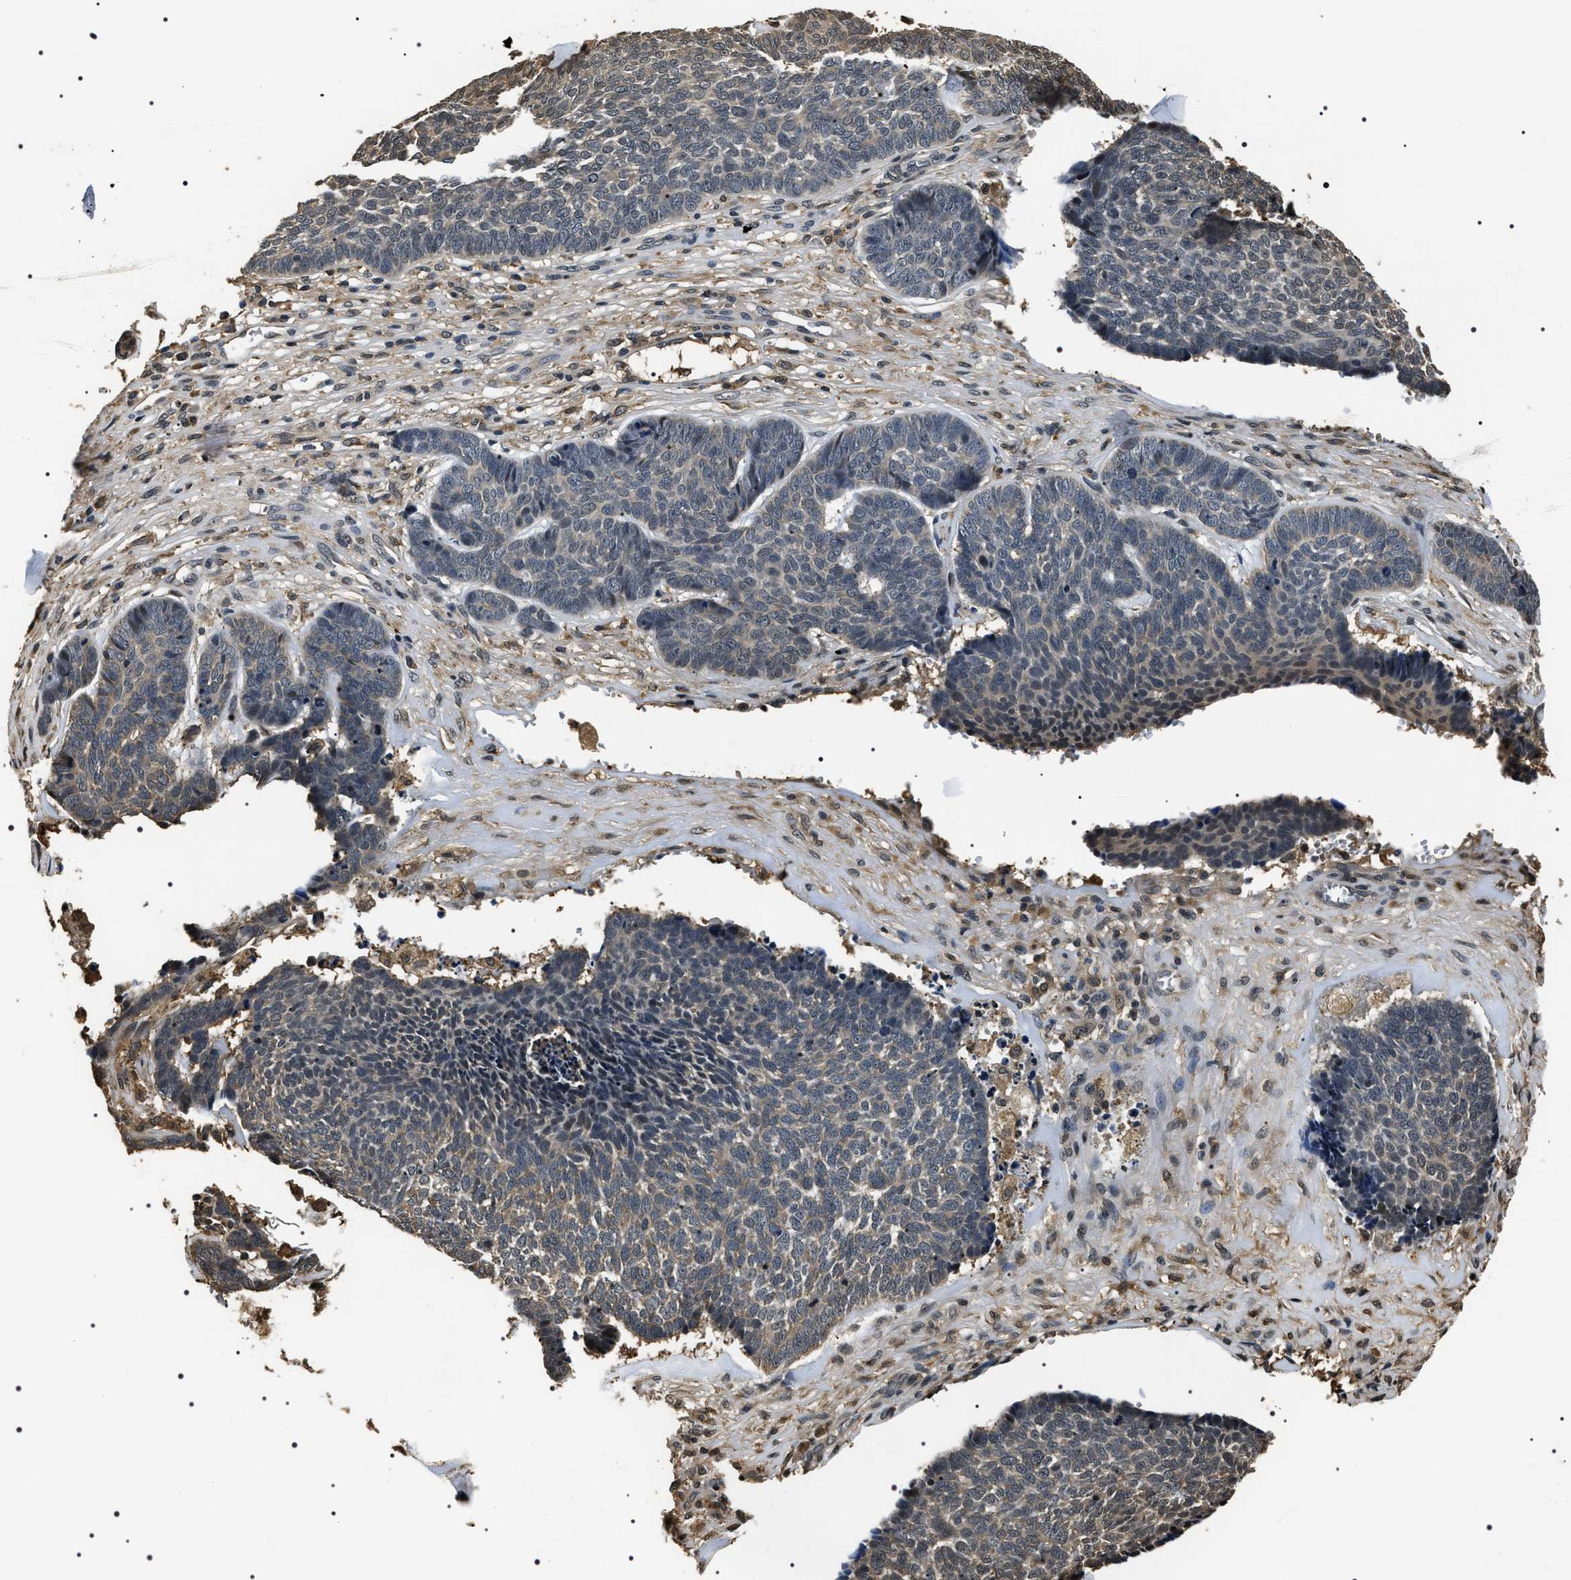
{"staining": {"intensity": "weak", "quantity": "25%-75%", "location": "cytoplasmic/membranous"}, "tissue": "skin cancer", "cell_type": "Tumor cells", "image_type": "cancer", "snomed": [{"axis": "morphology", "description": "Basal cell carcinoma"}, {"axis": "topography", "description": "Skin"}], "caption": "This histopathology image displays basal cell carcinoma (skin) stained with immunohistochemistry to label a protein in brown. The cytoplasmic/membranous of tumor cells show weak positivity for the protein. Nuclei are counter-stained blue.", "gene": "ARHGAP22", "patient": {"sex": "male", "age": 84}}